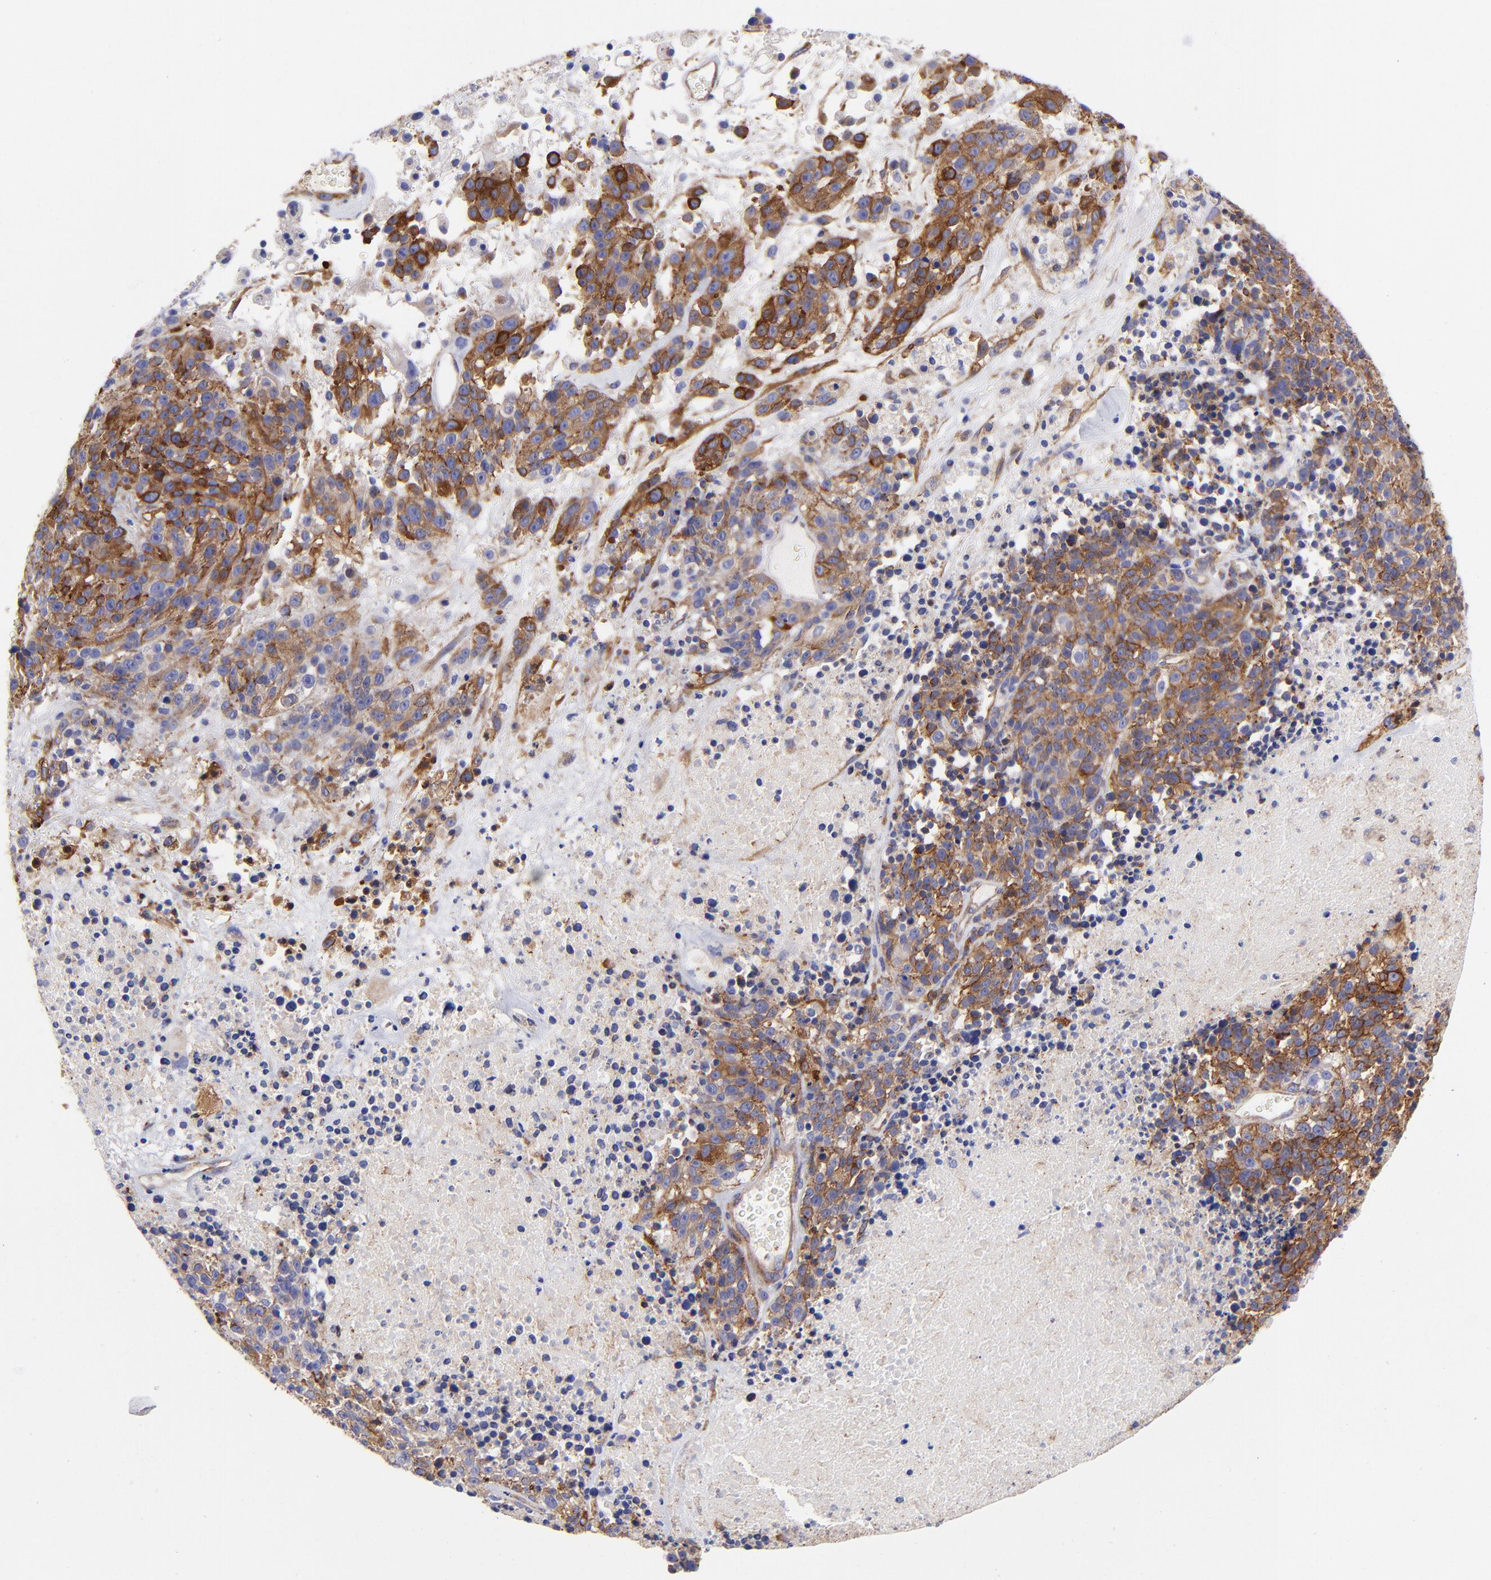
{"staining": {"intensity": "moderate", "quantity": "25%-75%", "location": "cytoplasmic/membranous"}, "tissue": "melanoma", "cell_type": "Tumor cells", "image_type": "cancer", "snomed": [{"axis": "morphology", "description": "Malignant melanoma, Metastatic site"}, {"axis": "topography", "description": "Cerebral cortex"}], "caption": "The immunohistochemical stain labels moderate cytoplasmic/membranous expression in tumor cells of malignant melanoma (metastatic site) tissue.", "gene": "PPFIBP1", "patient": {"sex": "female", "age": 52}}